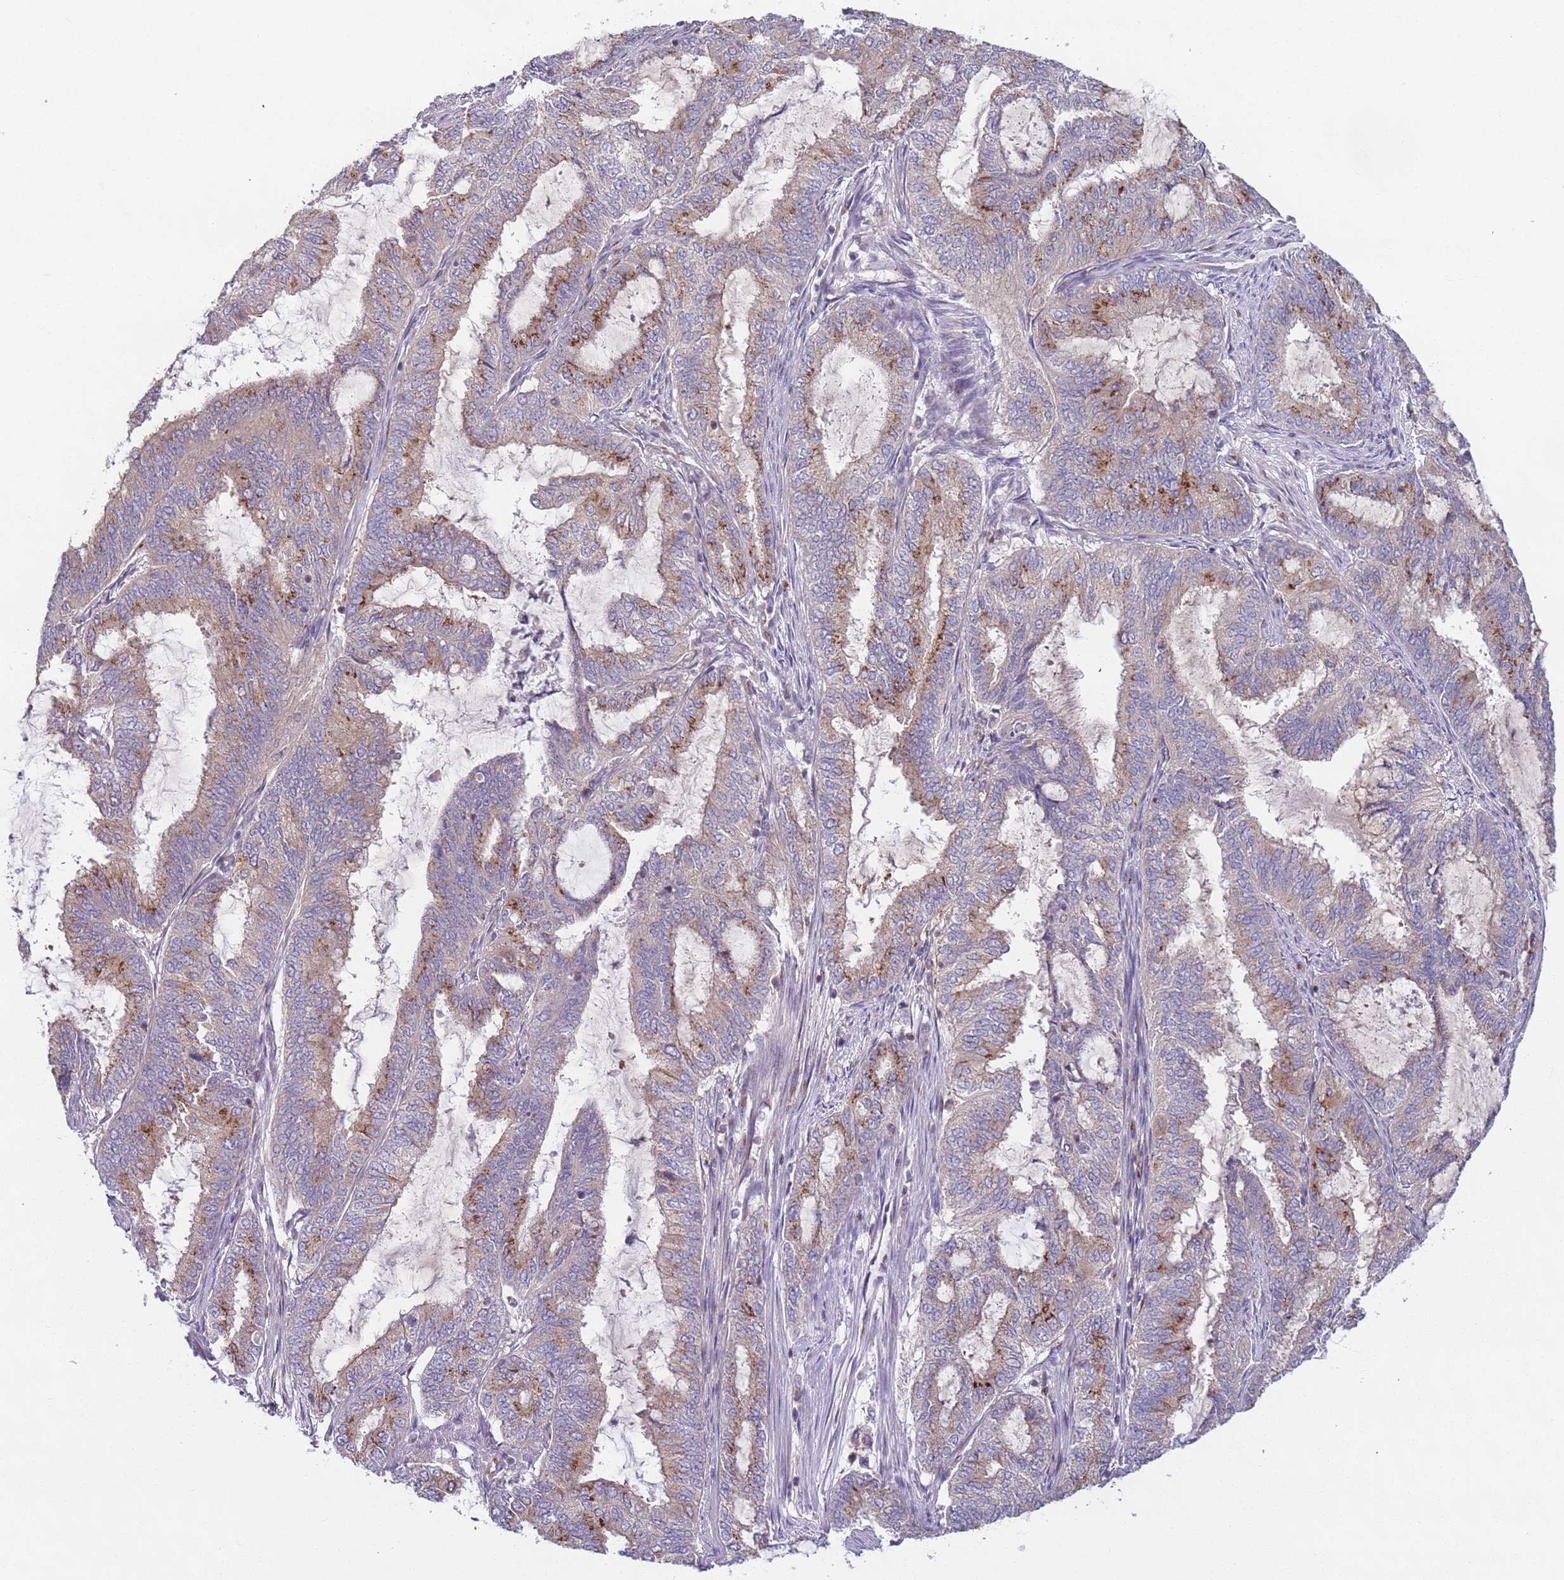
{"staining": {"intensity": "strong", "quantity": "<25%", "location": "cytoplasmic/membranous"}, "tissue": "endometrial cancer", "cell_type": "Tumor cells", "image_type": "cancer", "snomed": [{"axis": "morphology", "description": "Adenocarcinoma, NOS"}, {"axis": "topography", "description": "Endometrium"}], "caption": "Tumor cells display medium levels of strong cytoplasmic/membranous positivity in about <25% of cells in human endometrial cancer.", "gene": "AKTIP", "patient": {"sex": "female", "age": 51}}